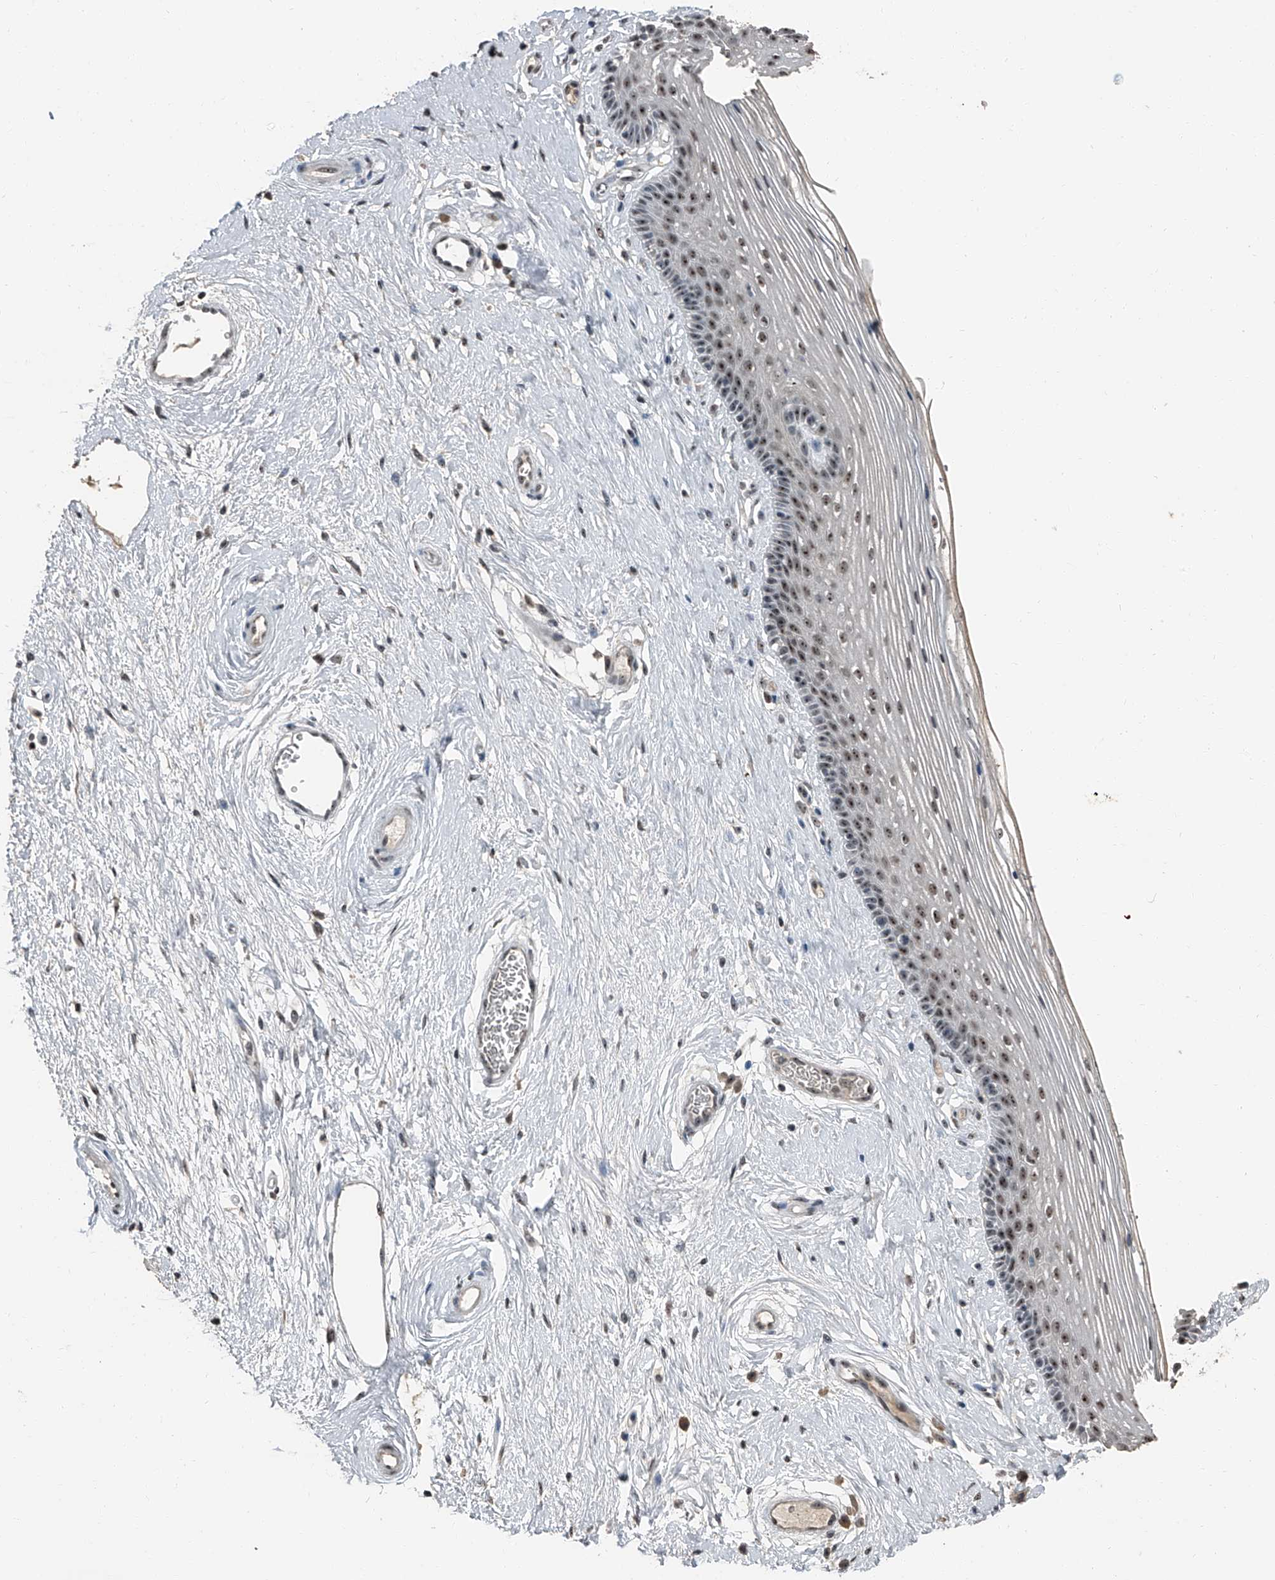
{"staining": {"intensity": "moderate", "quantity": ">75%", "location": "nuclear"}, "tissue": "vagina", "cell_type": "Squamous epithelial cells", "image_type": "normal", "snomed": [{"axis": "morphology", "description": "Normal tissue, NOS"}, {"axis": "topography", "description": "Vagina"}], "caption": "A micrograph of human vagina stained for a protein reveals moderate nuclear brown staining in squamous epithelial cells.", "gene": "TCOF1", "patient": {"sex": "female", "age": 46}}